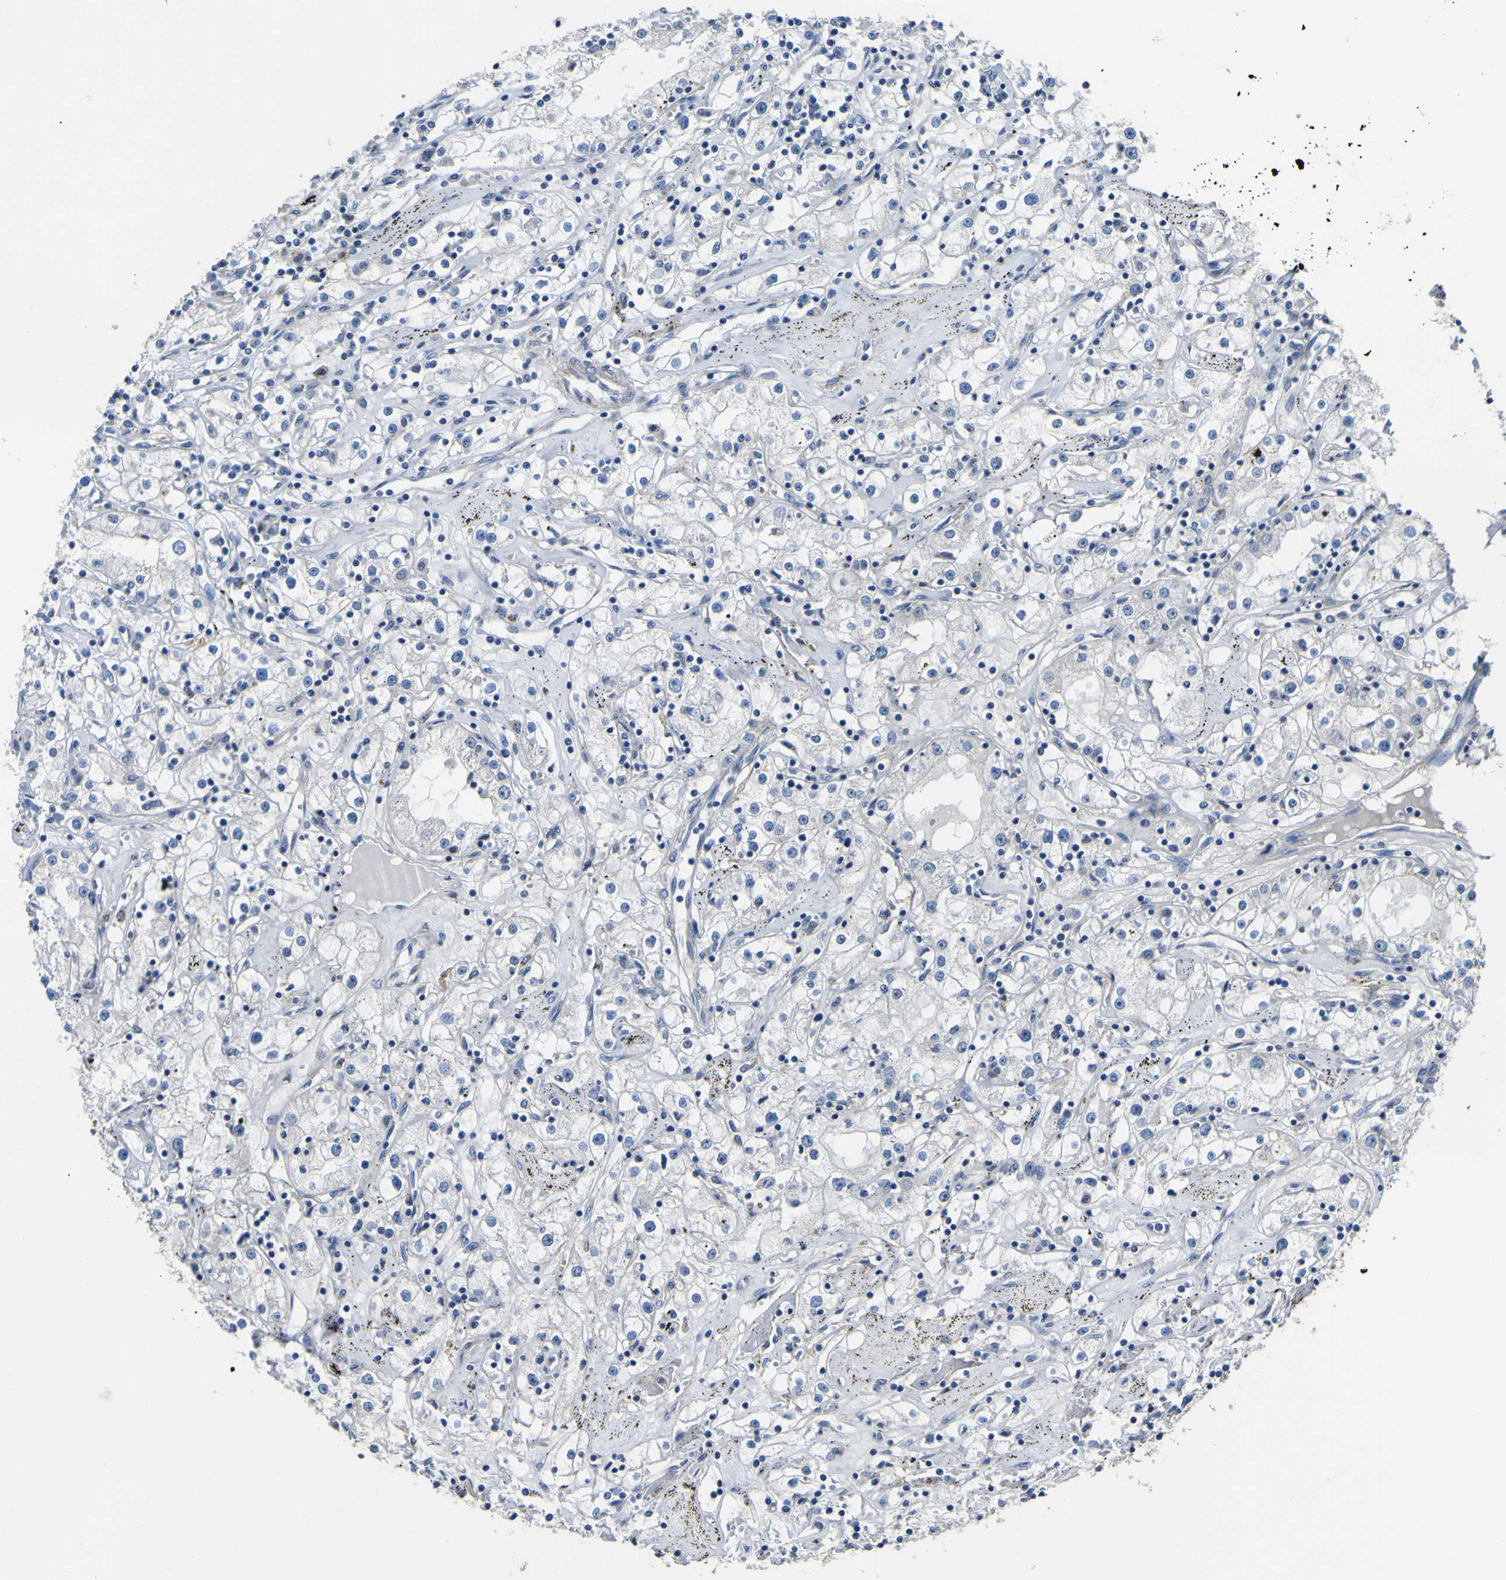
{"staining": {"intensity": "negative", "quantity": "none", "location": "none"}, "tissue": "renal cancer", "cell_type": "Tumor cells", "image_type": "cancer", "snomed": [{"axis": "morphology", "description": "Adenocarcinoma, NOS"}, {"axis": "topography", "description": "Kidney"}], "caption": "A photomicrograph of renal cancer stained for a protein exhibits no brown staining in tumor cells.", "gene": "ALDH18A1", "patient": {"sex": "male", "age": 56}}